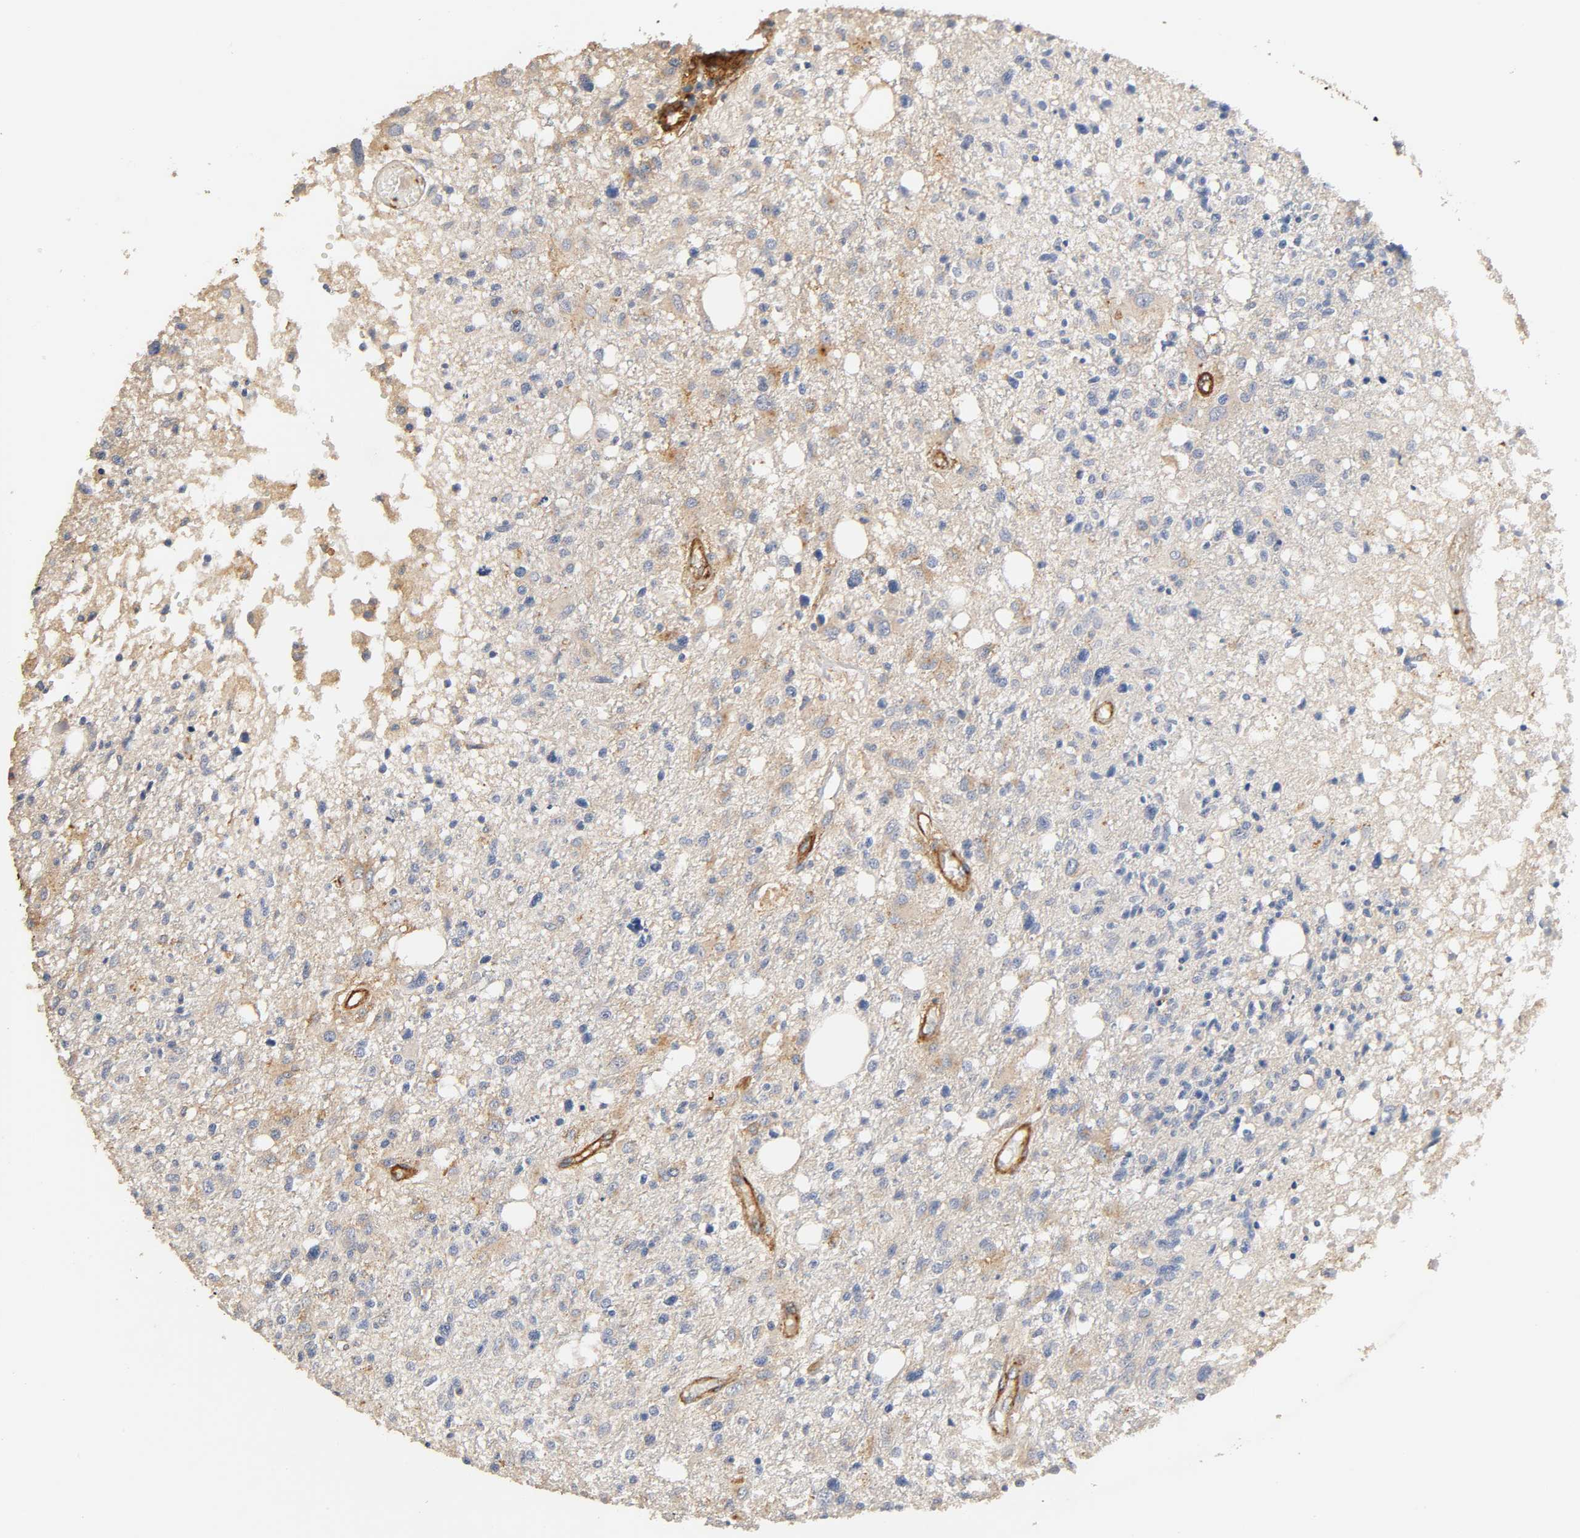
{"staining": {"intensity": "weak", "quantity": "<25%", "location": "cytoplasmic/membranous"}, "tissue": "glioma", "cell_type": "Tumor cells", "image_type": "cancer", "snomed": [{"axis": "morphology", "description": "Glioma, malignant, High grade"}, {"axis": "topography", "description": "Cerebral cortex"}], "caption": "High-grade glioma (malignant) was stained to show a protein in brown. There is no significant staining in tumor cells.", "gene": "IFITM3", "patient": {"sex": "male", "age": 76}}